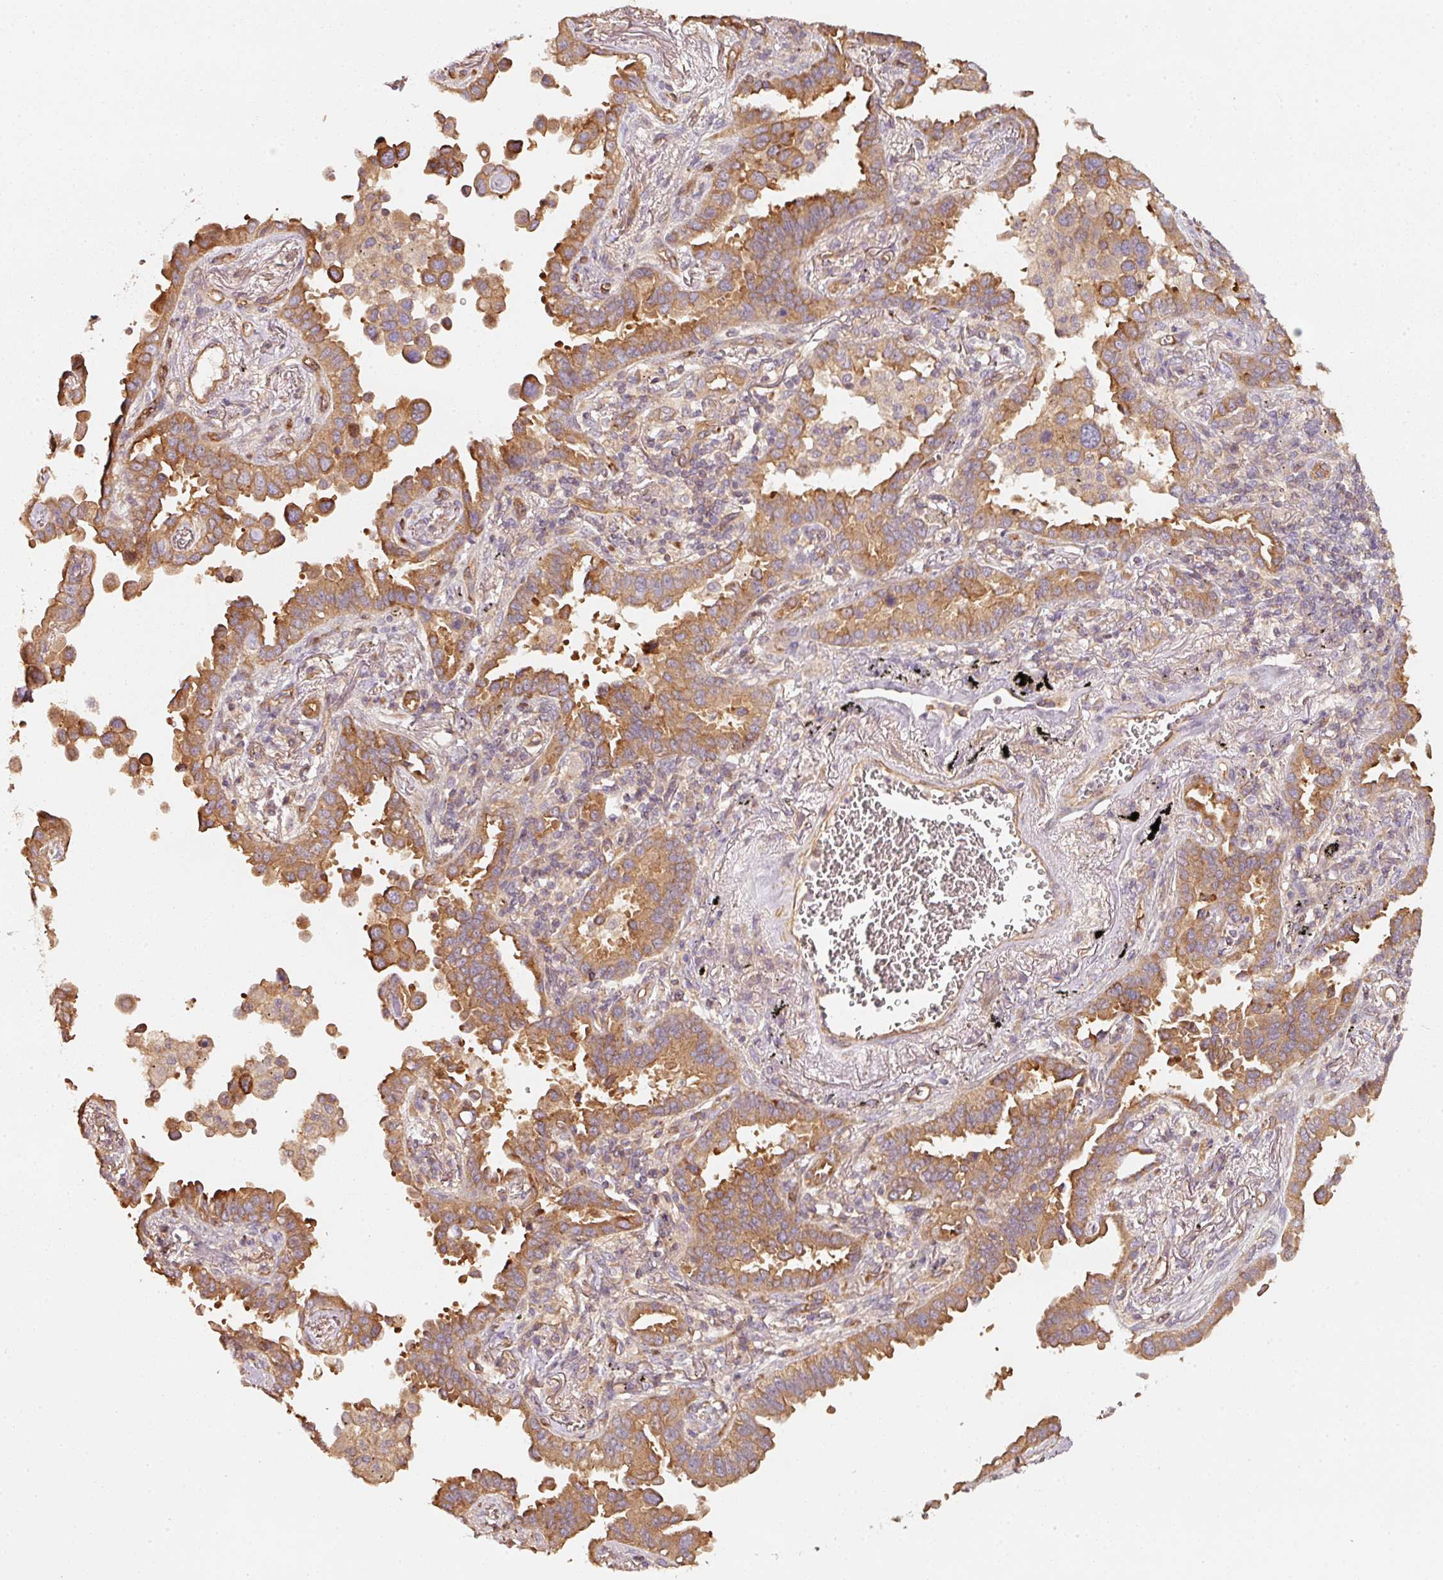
{"staining": {"intensity": "moderate", "quantity": ">75%", "location": "cytoplasmic/membranous"}, "tissue": "lung cancer", "cell_type": "Tumor cells", "image_type": "cancer", "snomed": [{"axis": "morphology", "description": "Adenocarcinoma, NOS"}, {"axis": "topography", "description": "Lung"}], "caption": "A brown stain highlights moderate cytoplasmic/membranous positivity of a protein in human adenocarcinoma (lung) tumor cells. (IHC, brightfield microscopy, high magnification).", "gene": "CEP95", "patient": {"sex": "male", "age": 67}}